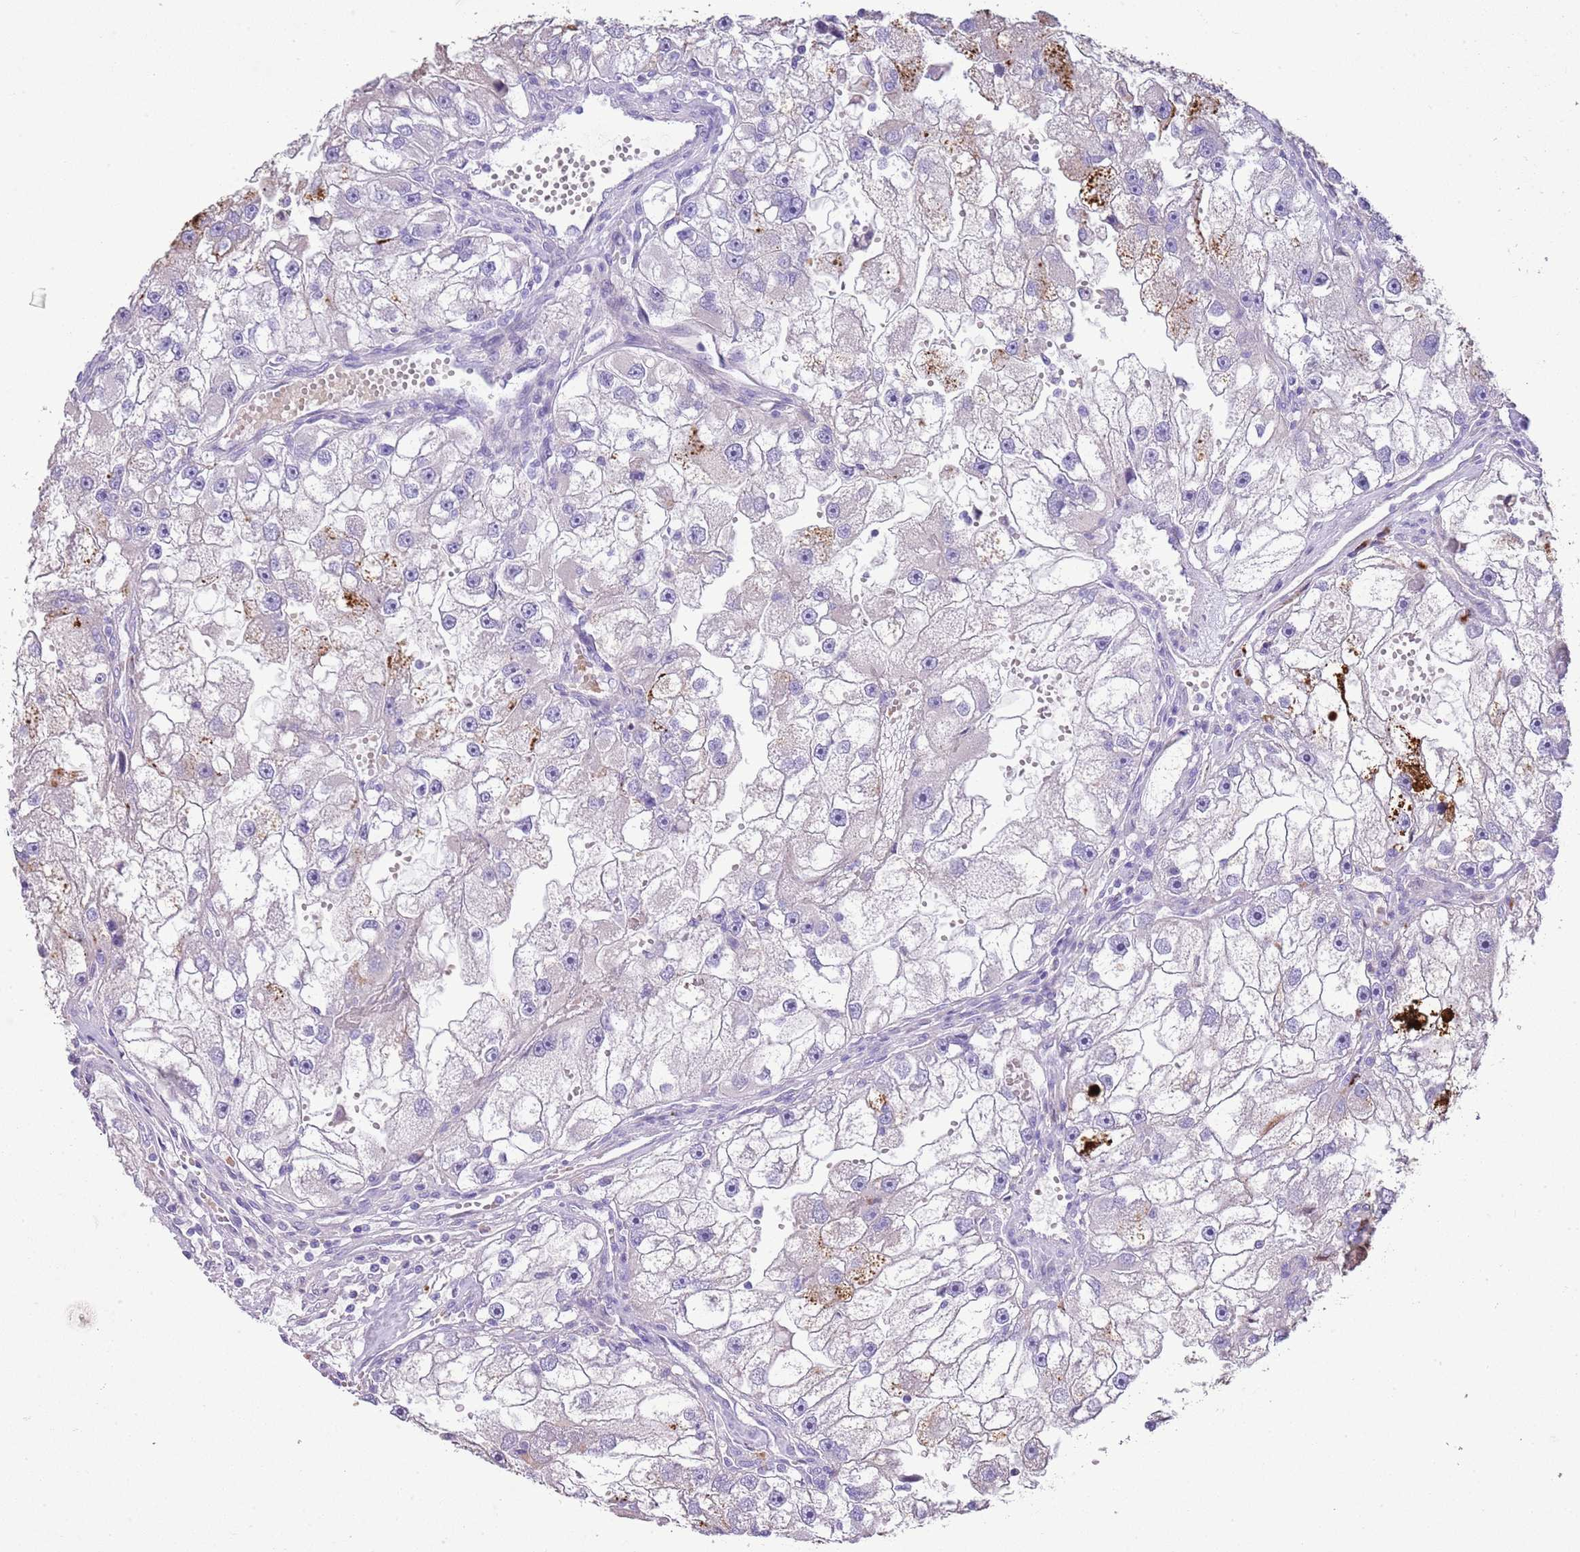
{"staining": {"intensity": "moderate", "quantity": "<25%", "location": "cytoplasmic/membranous"}, "tissue": "renal cancer", "cell_type": "Tumor cells", "image_type": "cancer", "snomed": [{"axis": "morphology", "description": "Adenocarcinoma, NOS"}, {"axis": "topography", "description": "Kidney"}], "caption": "Renal cancer (adenocarcinoma) stained for a protein (brown) shows moderate cytoplasmic/membranous positive staining in approximately <25% of tumor cells.", "gene": "ABHD17C", "patient": {"sex": "male", "age": 63}}